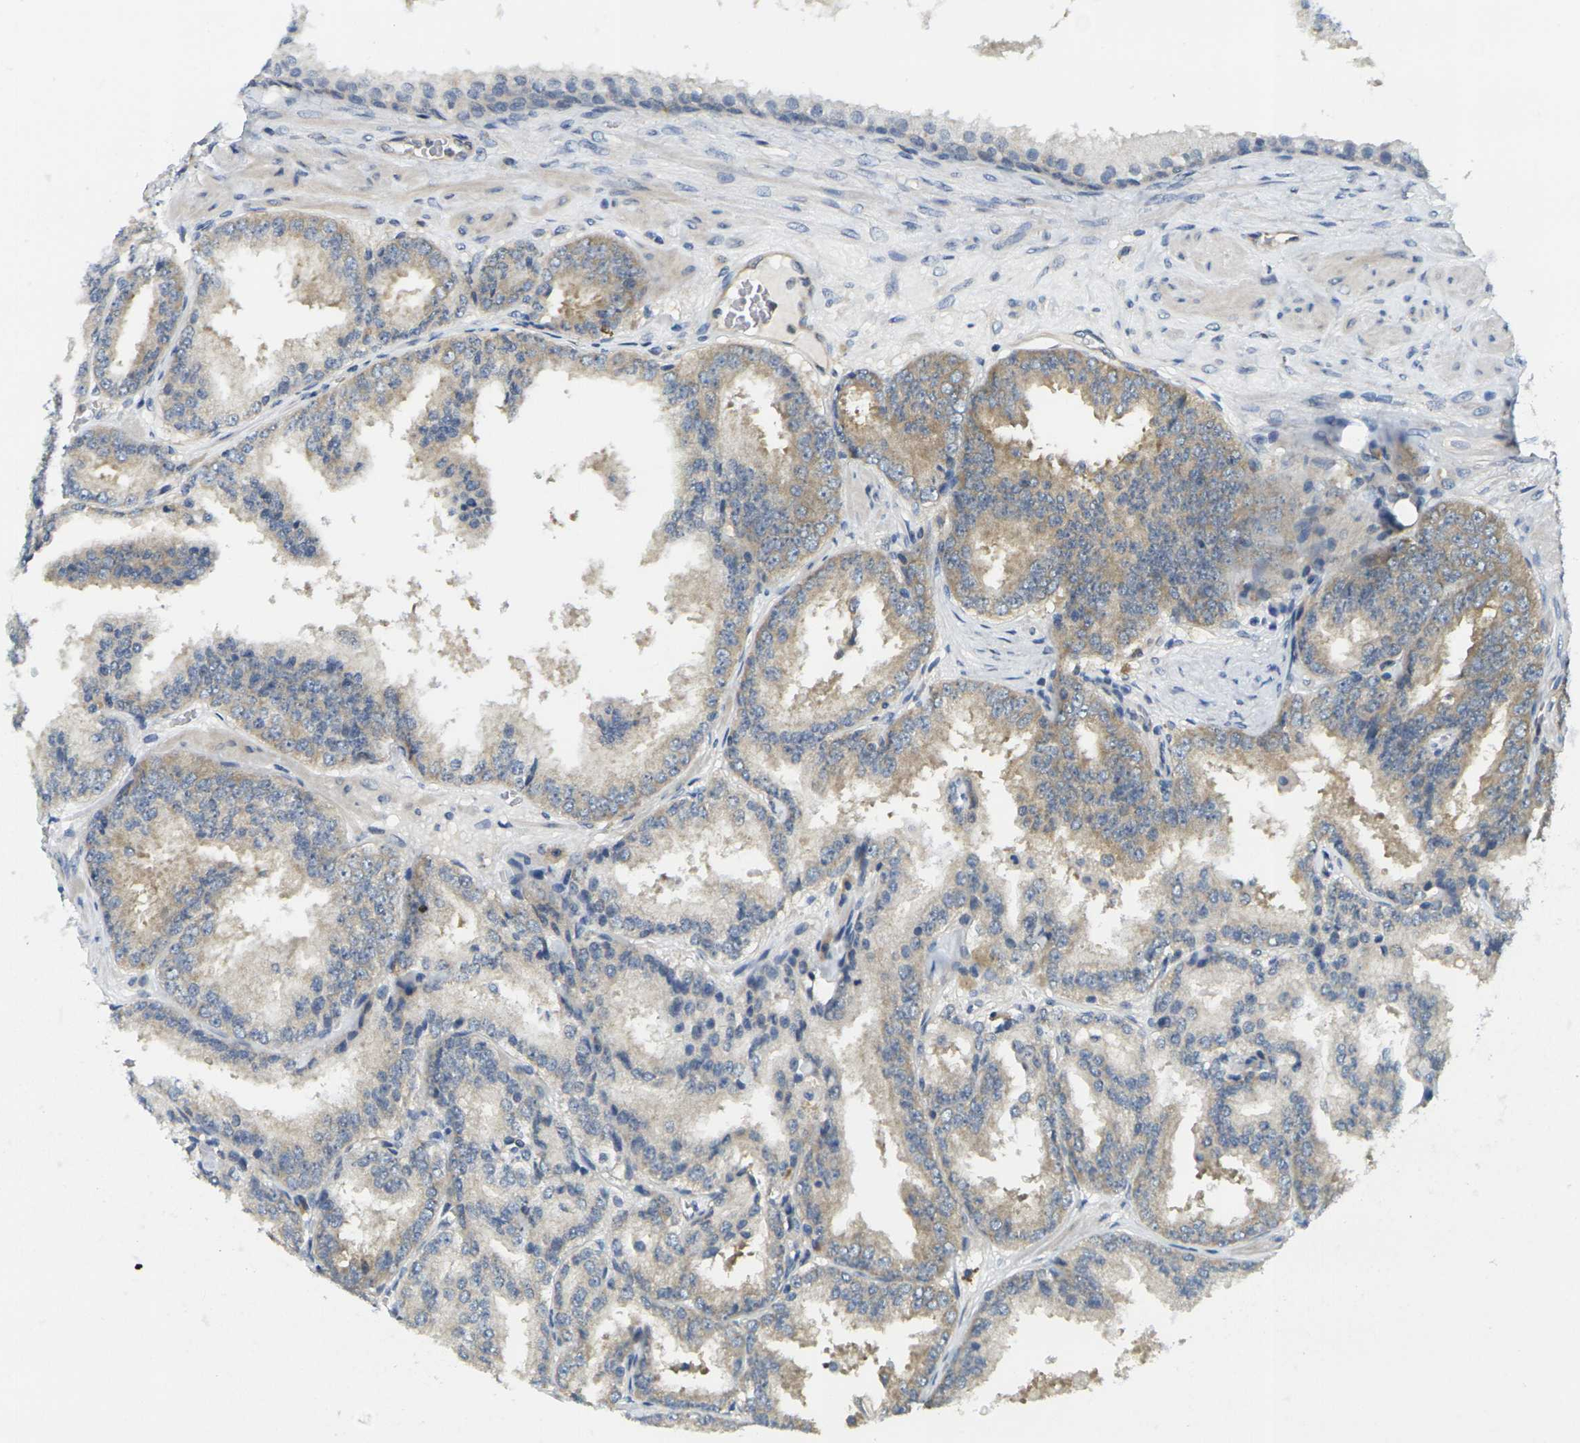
{"staining": {"intensity": "weak", "quantity": "<25%", "location": "cytoplasmic/membranous"}, "tissue": "prostate cancer", "cell_type": "Tumor cells", "image_type": "cancer", "snomed": [{"axis": "morphology", "description": "Adenocarcinoma, High grade"}, {"axis": "topography", "description": "Prostate"}], "caption": "A micrograph of prostate adenocarcinoma (high-grade) stained for a protein demonstrates no brown staining in tumor cells.", "gene": "MINAR2", "patient": {"sex": "male", "age": 61}}